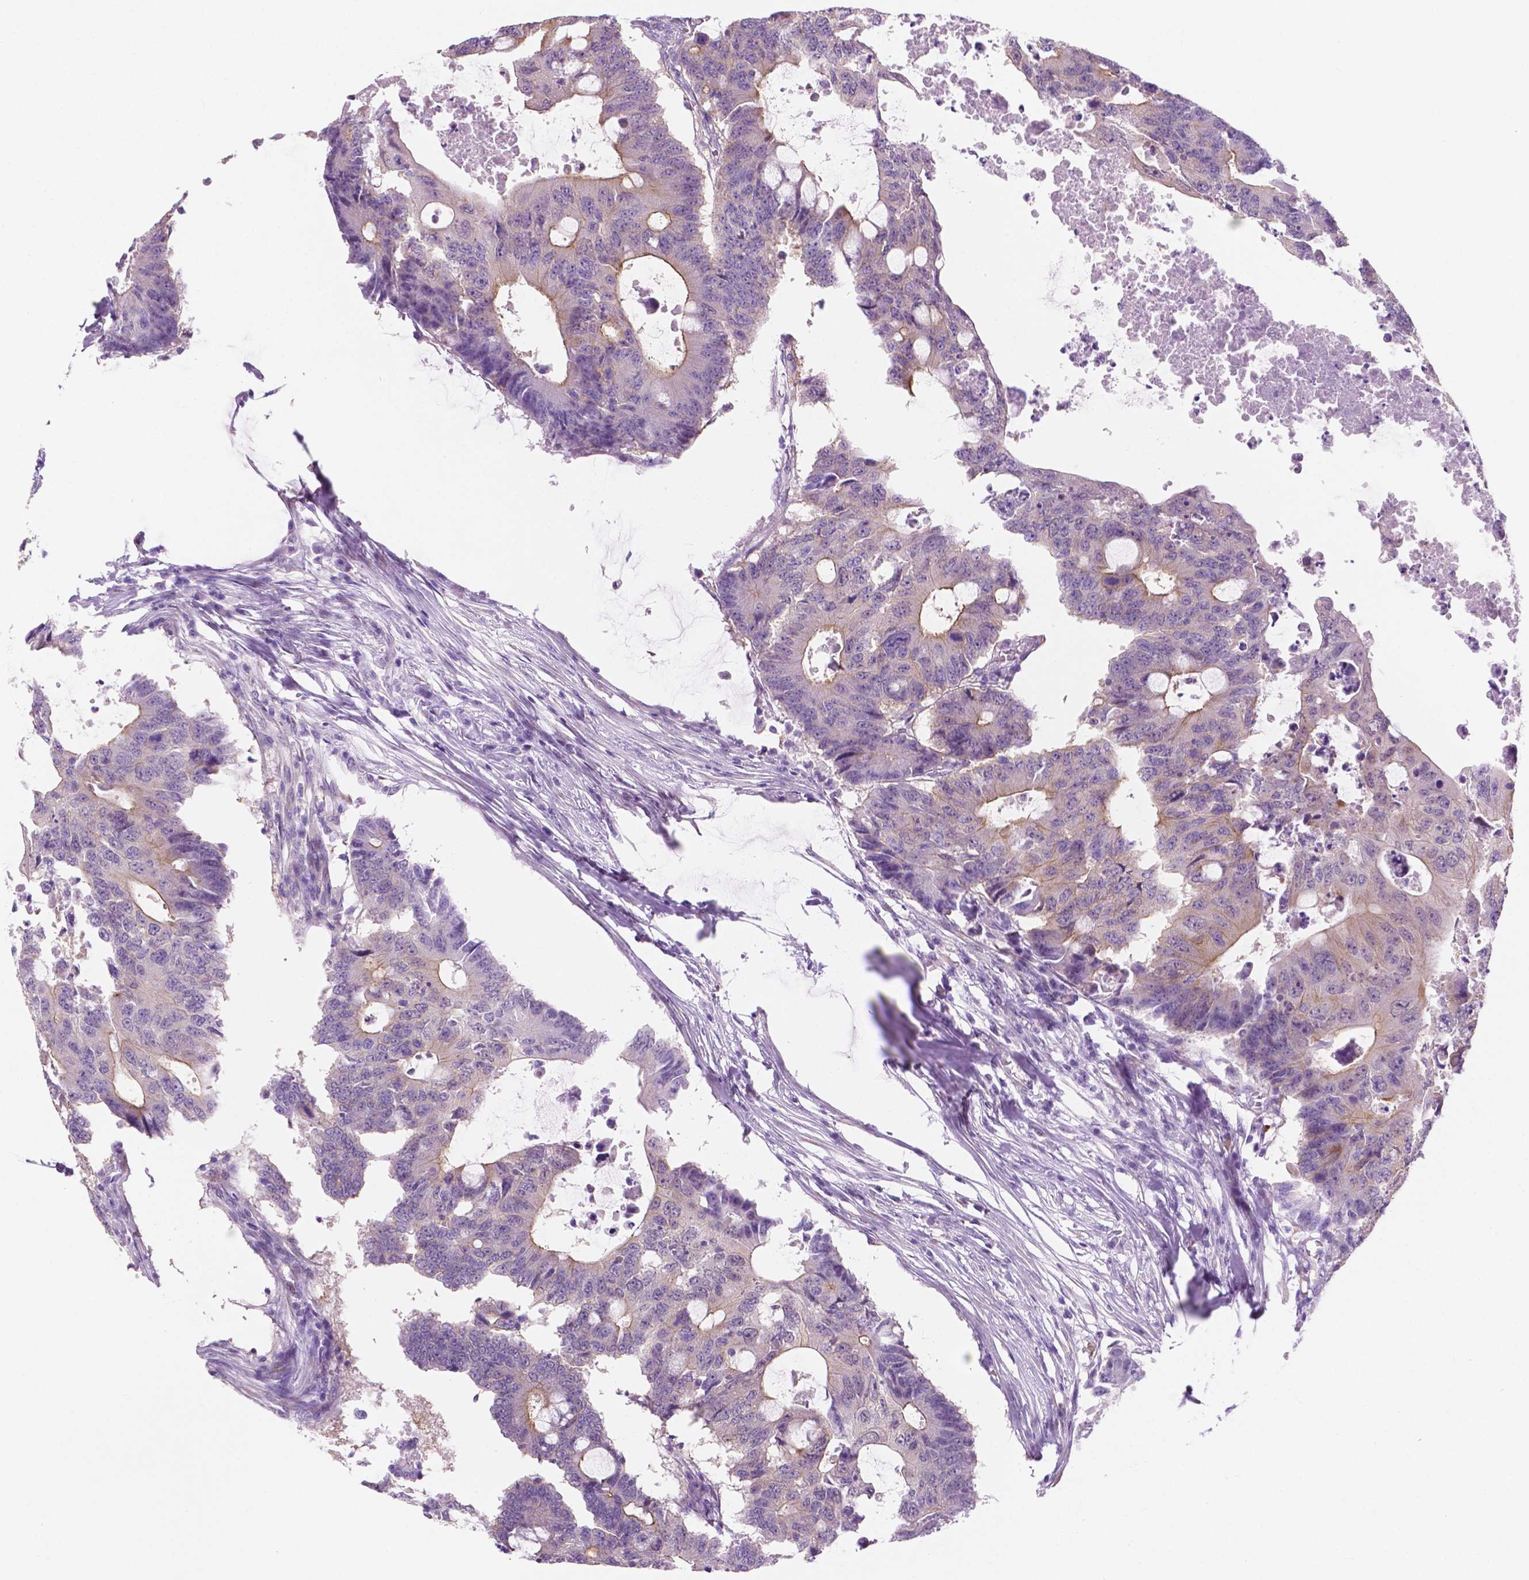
{"staining": {"intensity": "weak", "quantity": "<25%", "location": "cytoplasmic/membranous"}, "tissue": "colorectal cancer", "cell_type": "Tumor cells", "image_type": "cancer", "snomed": [{"axis": "morphology", "description": "Adenocarcinoma, NOS"}, {"axis": "topography", "description": "Colon"}], "caption": "This is an immunohistochemistry (IHC) histopathology image of colorectal cancer. There is no expression in tumor cells.", "gene": "EPPK1", "patient": {"sex": "male", "age": 71}}